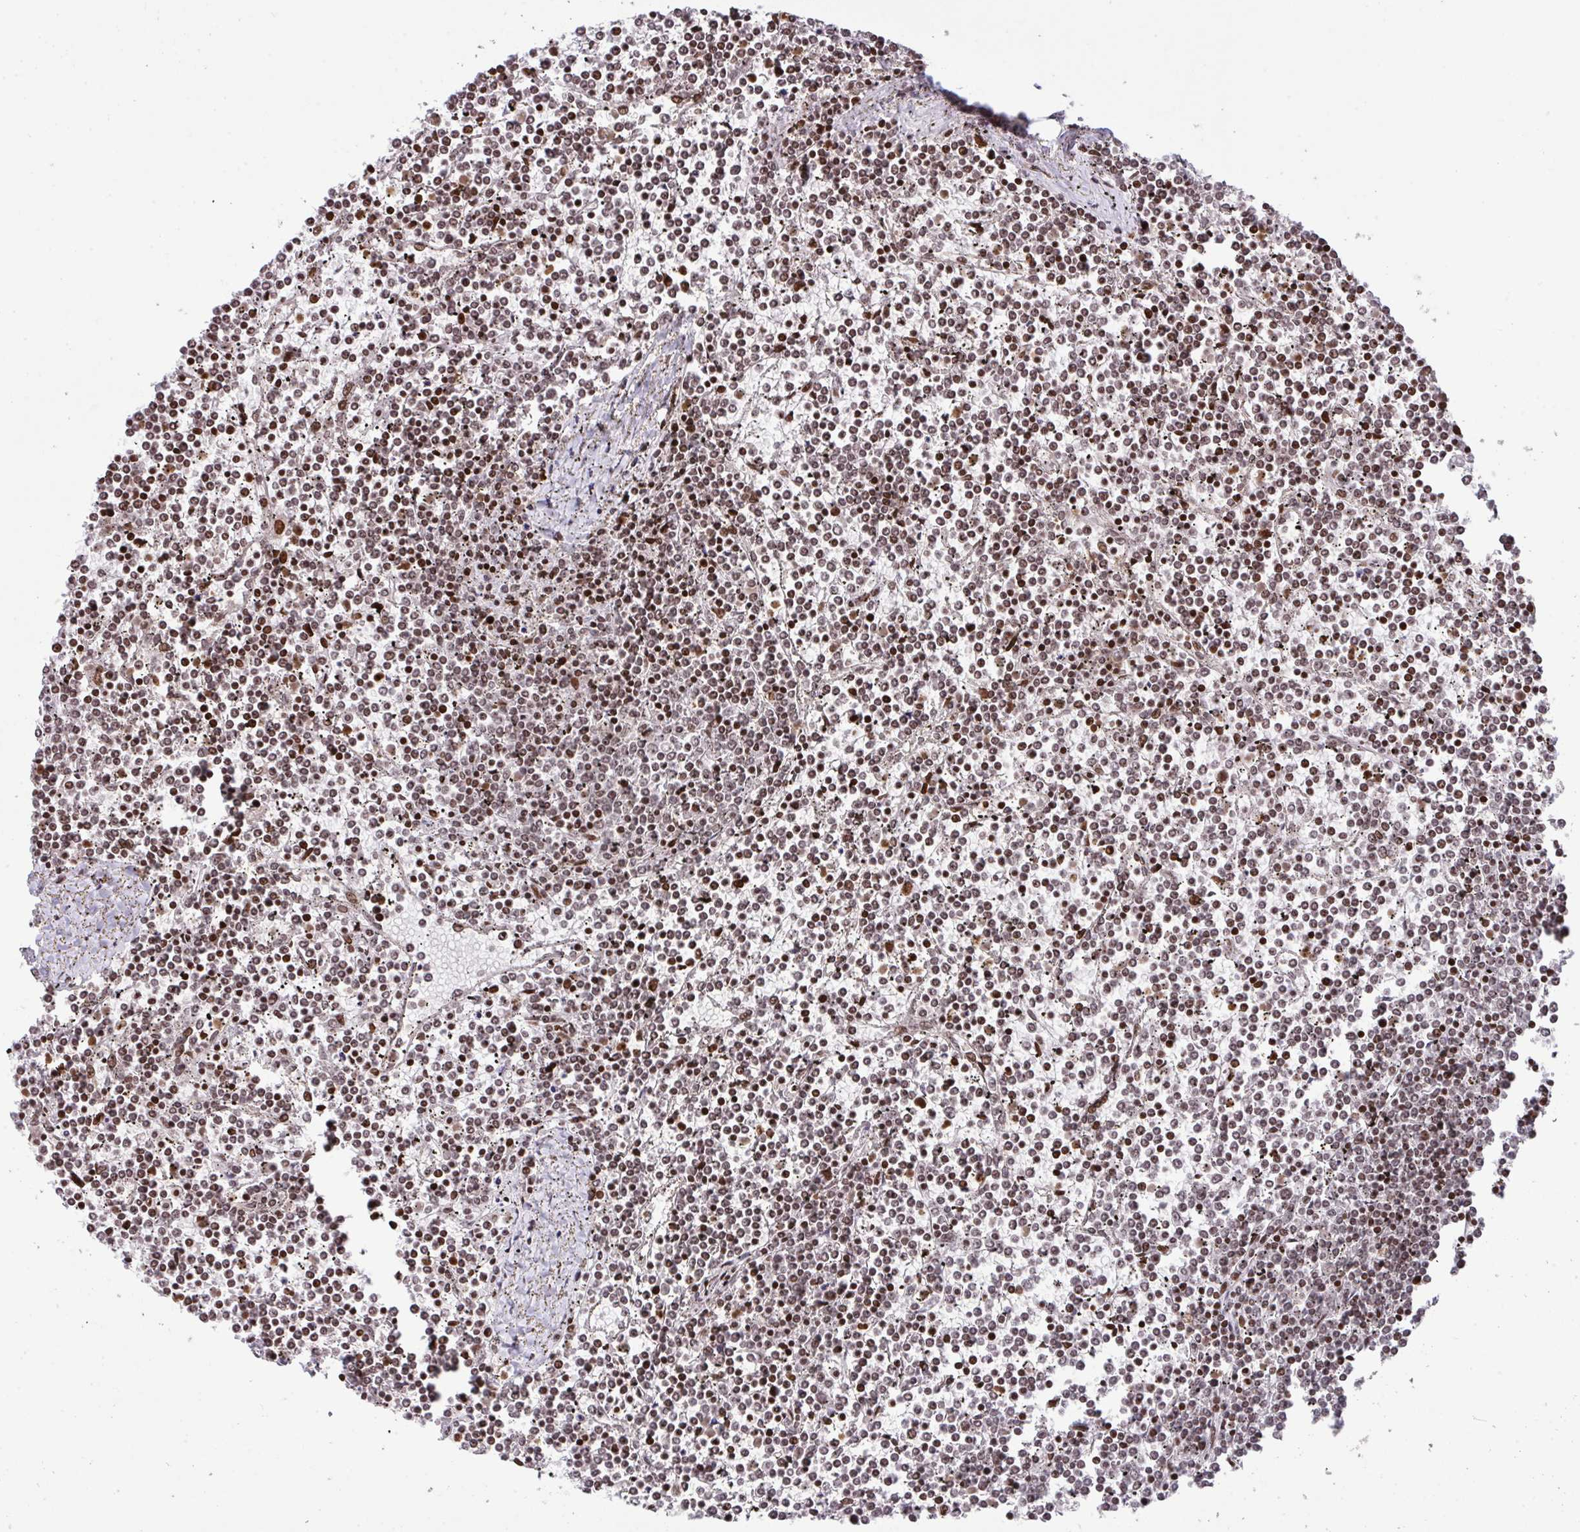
{"staining": {"intensity": "moderate", "quantity": ">75%", "location": "nuclear"}, "tissue": "lymphoma", "cell_type": "Tumor cells", "image_type": "cancer", "snomed": [{"axis": "morphology", "description": "Malignant lymphoma, non-Hodgkin's type, Low grade"}, {"axis": "topography", "description": "Spleen"}], "caption": "An immunohistochemistry image of tumor tissue is shown. Protein staining in brown labels moderate nuclear positivity in low-grade malignant lymphoma, non-Hodgkin's type within tumor cells.", "gene": "NIP7", "patient": {"sex": "female", "age": 19}}